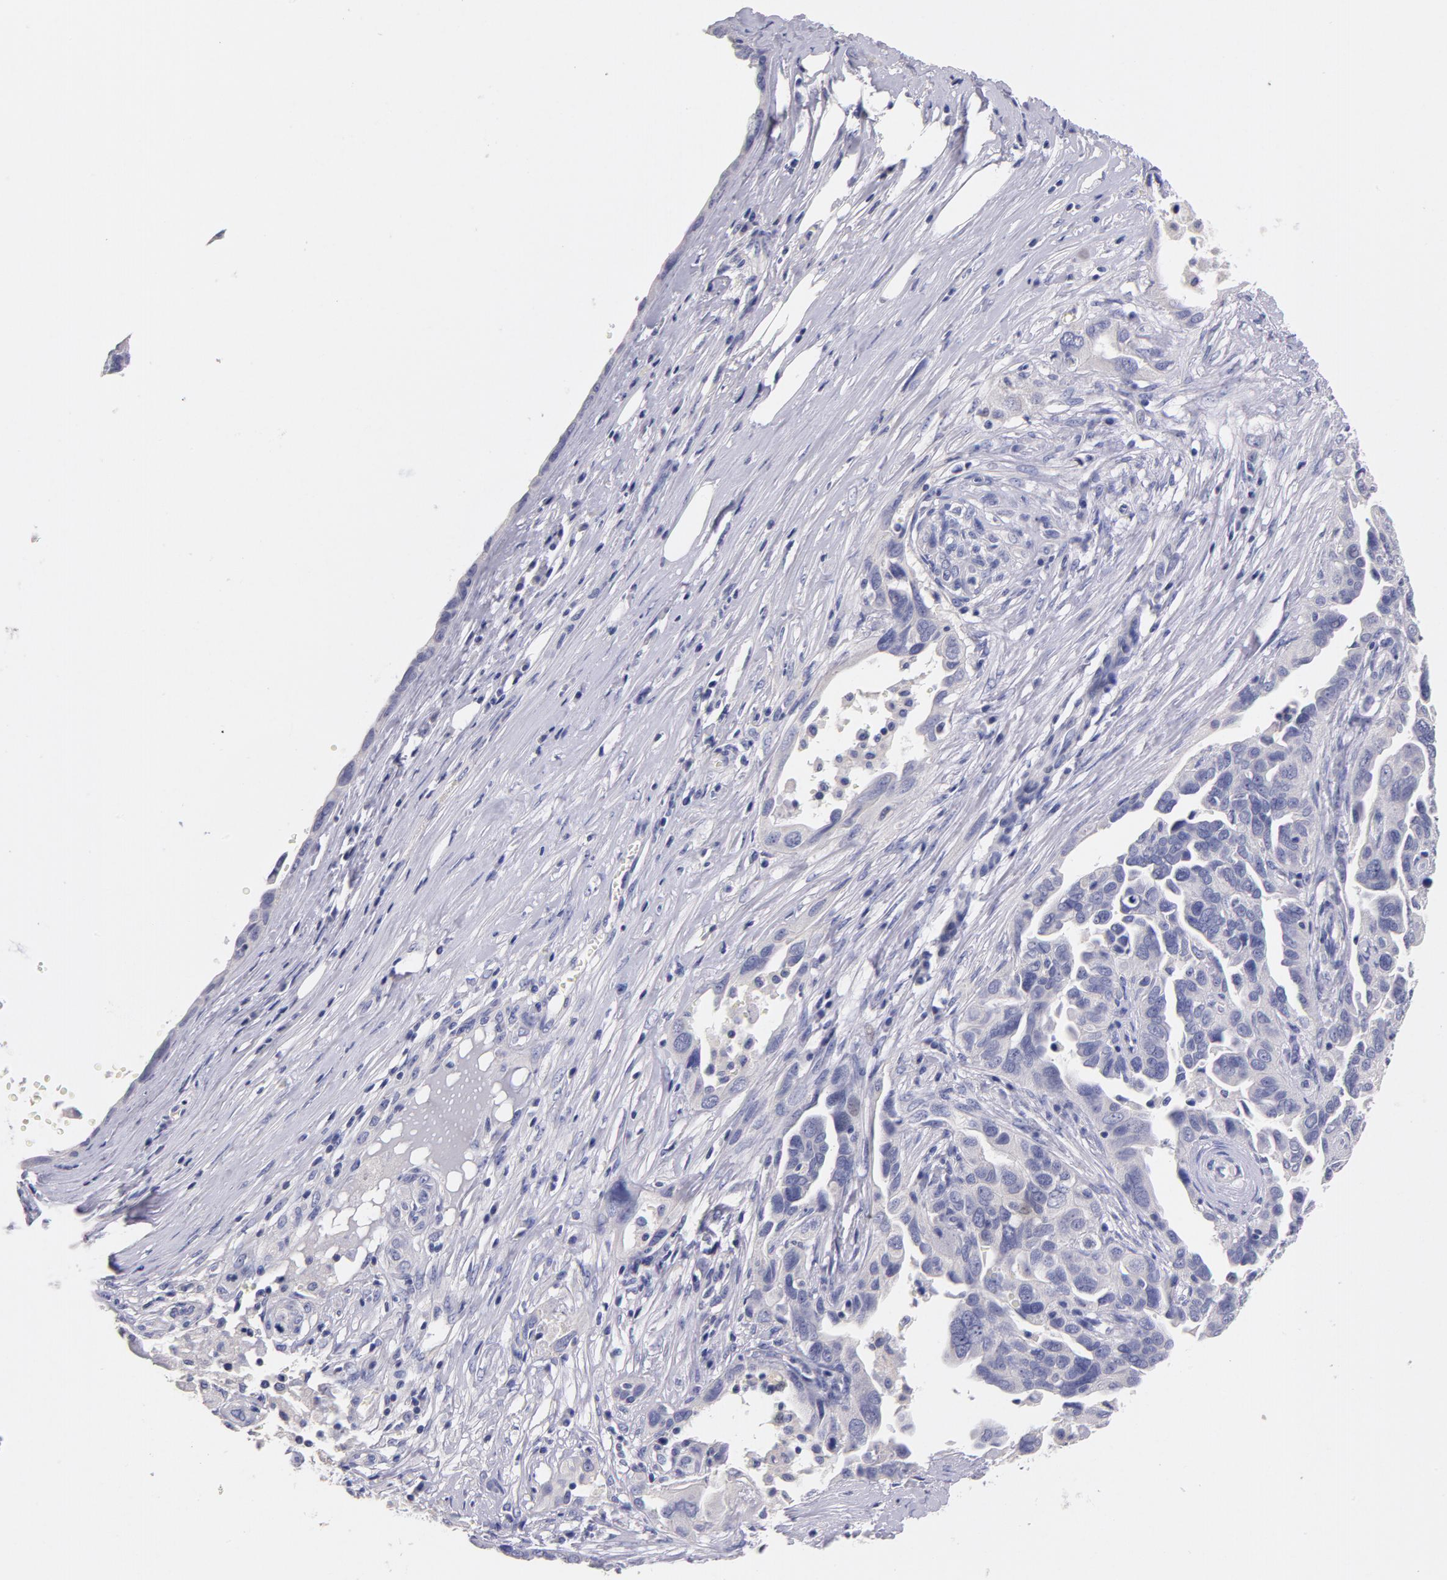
{"staining": {"intensity": "negative", "quantity": "none", "location": "none"}, "tissue": "ovarian cancer", "cell_type": "Tumor cells", "image_type": "cancer", "snomed": [{"axis": "morphology", "description": "Cystadenocarcinoma, serous, NOS"}, {"axis": "topography", "description": "Ovary"}], "caption": "Histopathology image shows no protein staining in tumor cells of ovarian cancer tissue.", "gene": "CD44", "patient": {"sex": "female", "age": 64}}